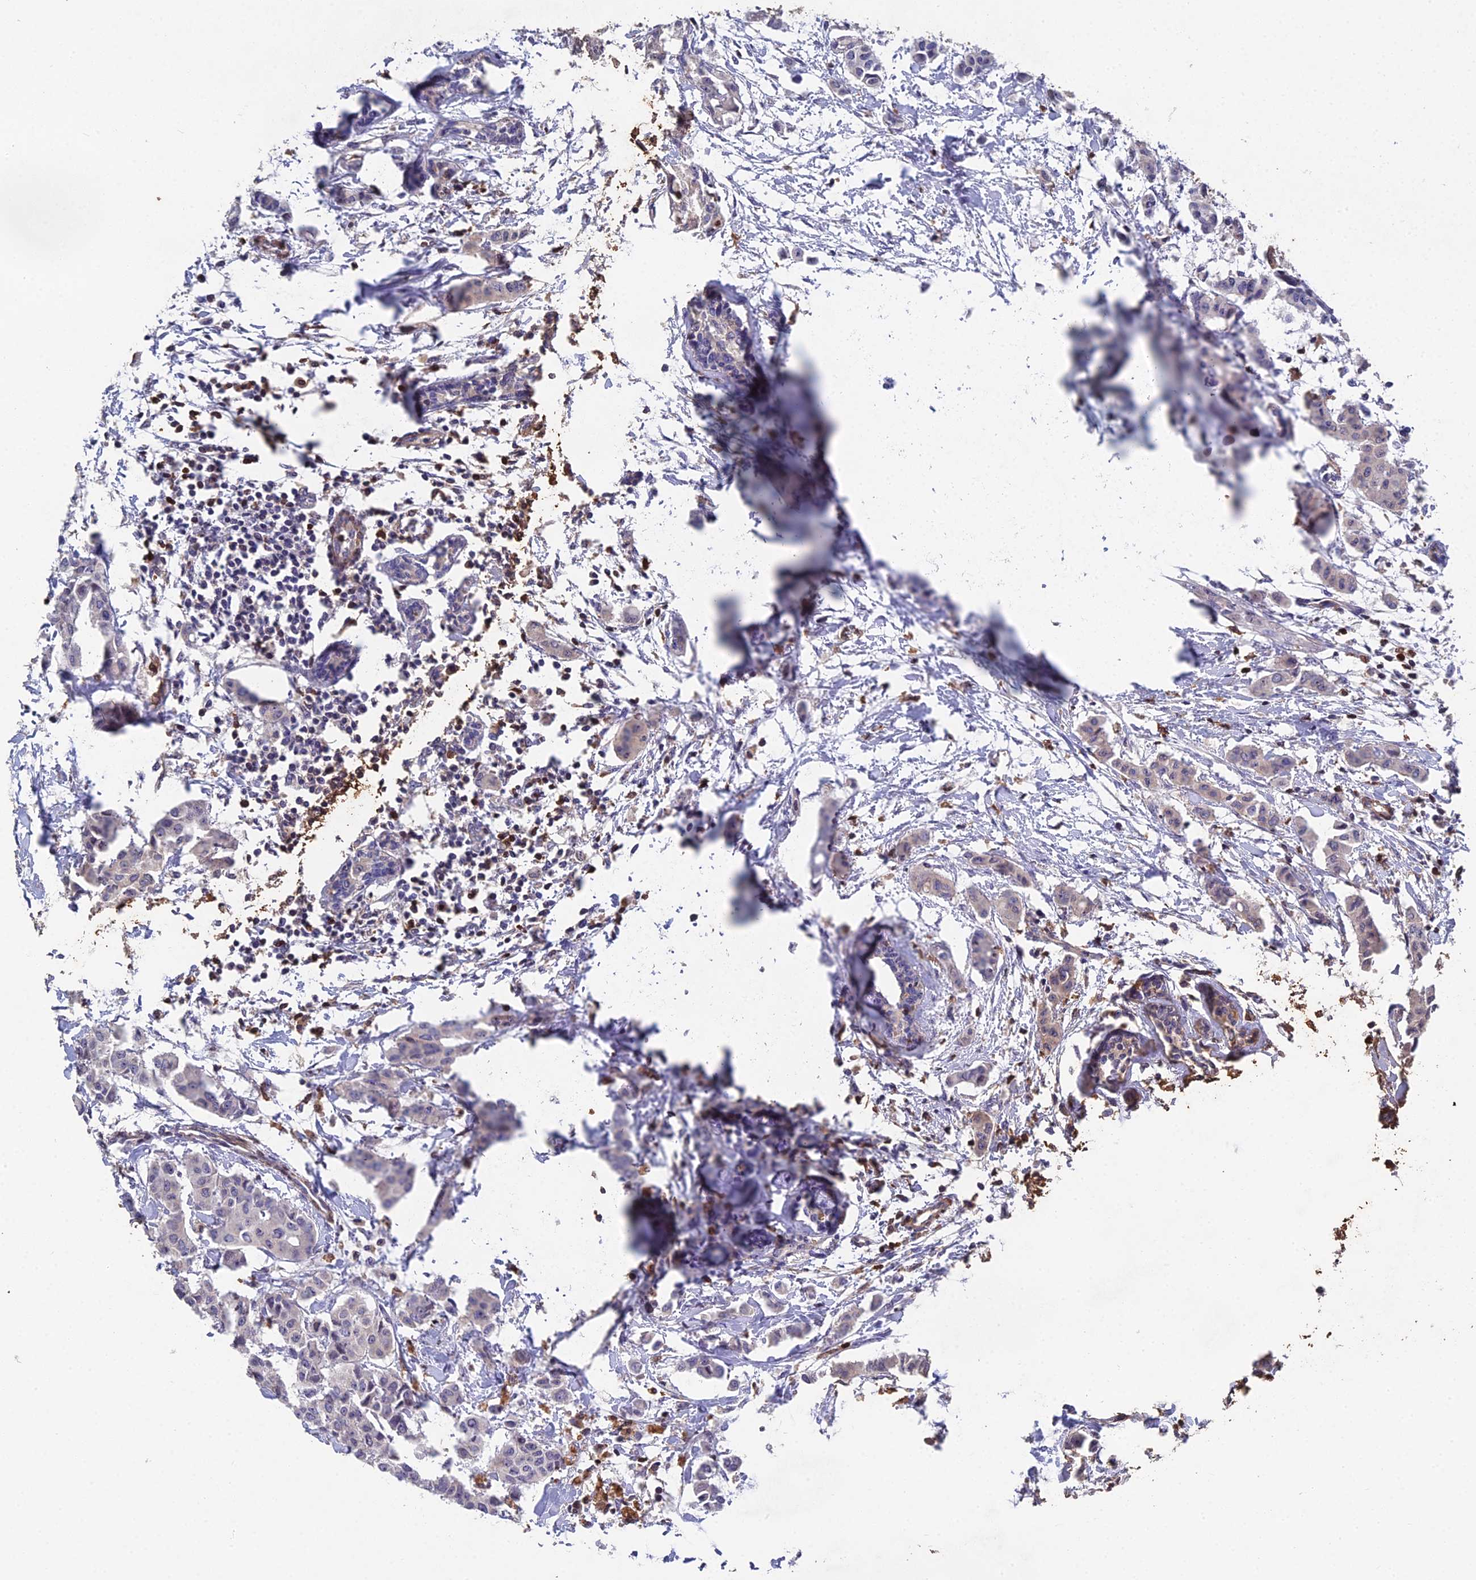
{"staining": {"intensity": "negative", "quantity": "none", "location": "none"}, "tissue": "breast cancer", "cell_type": "Tumor cells", "image_type": "cancer", "snomed": [{"axis": "morphology", "description": "Duct carcinoma"}, {"axis": "topography", "description": "Breast"}], "caption": "Breast cancer was stained to show a protein in brown. There is no significant expression in tumor cells. (DAB (3,3'-diaminobenzidine) immunohistochemistry (IHC) with hematoxylin counter stain).", "gene": "GALK2", "patient": {"sex": "female", "age": 40}}